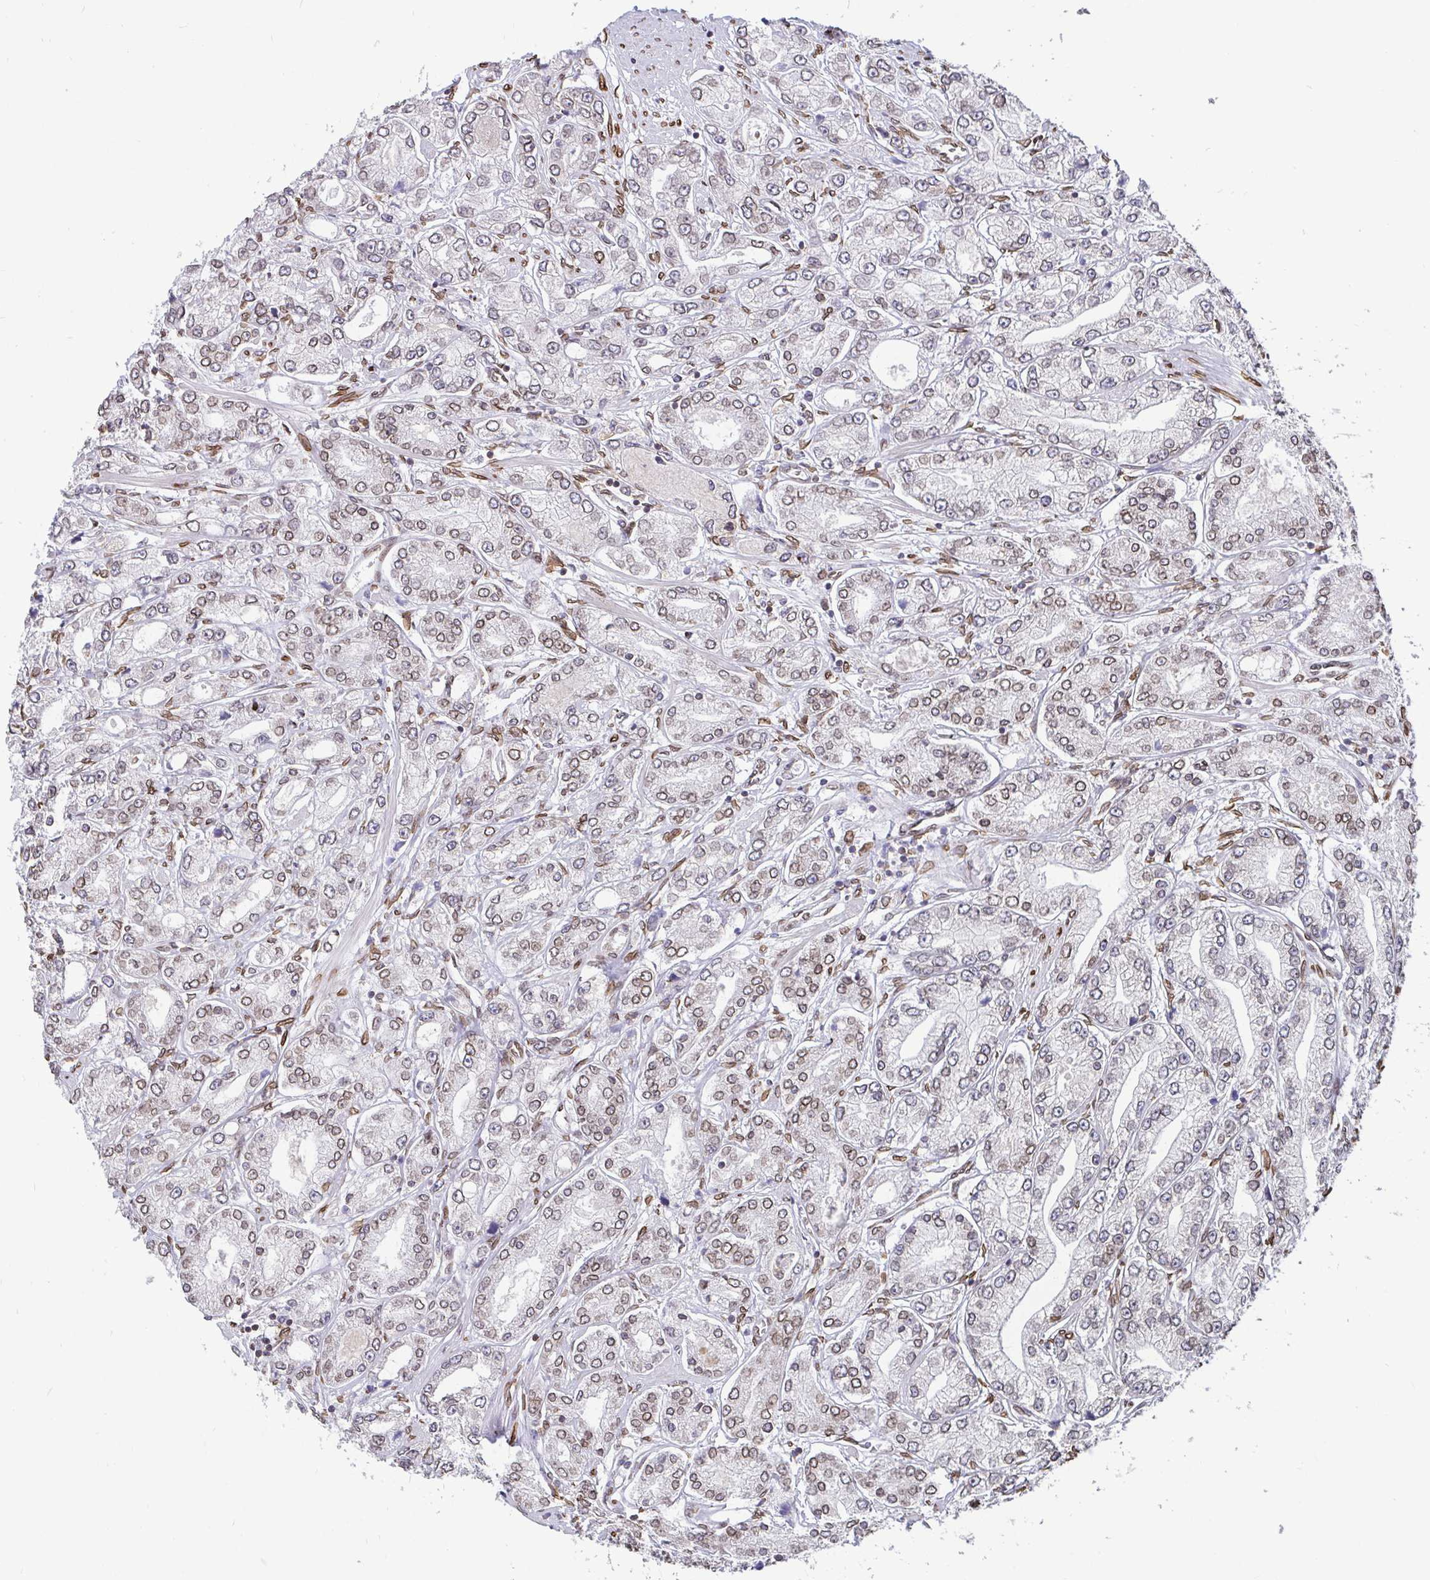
{"staining": {"intensity": "moderate", "quantity": "25%-75%", "location": "cytoplasmic/membranous,nuclear"}, "tissue": "prostate cancer", "cell_type": "Tumor cells", "image_type": "cancer", "snomed": [{"axis": "morphology", "description": "Adenocarcinoma, High grade"}, {"axis": "topography", "description": "Prostate"}], "caption": "Prostate cancer (high-grade adenocarcinoma) stained for a protein (brown) displays moderate cytoplasmic/membranous and nuclear positive staining in approximately 25%-75% of tumor cells.", "gene": "EMD", "patient": {"sex": "male", "age": 66}}